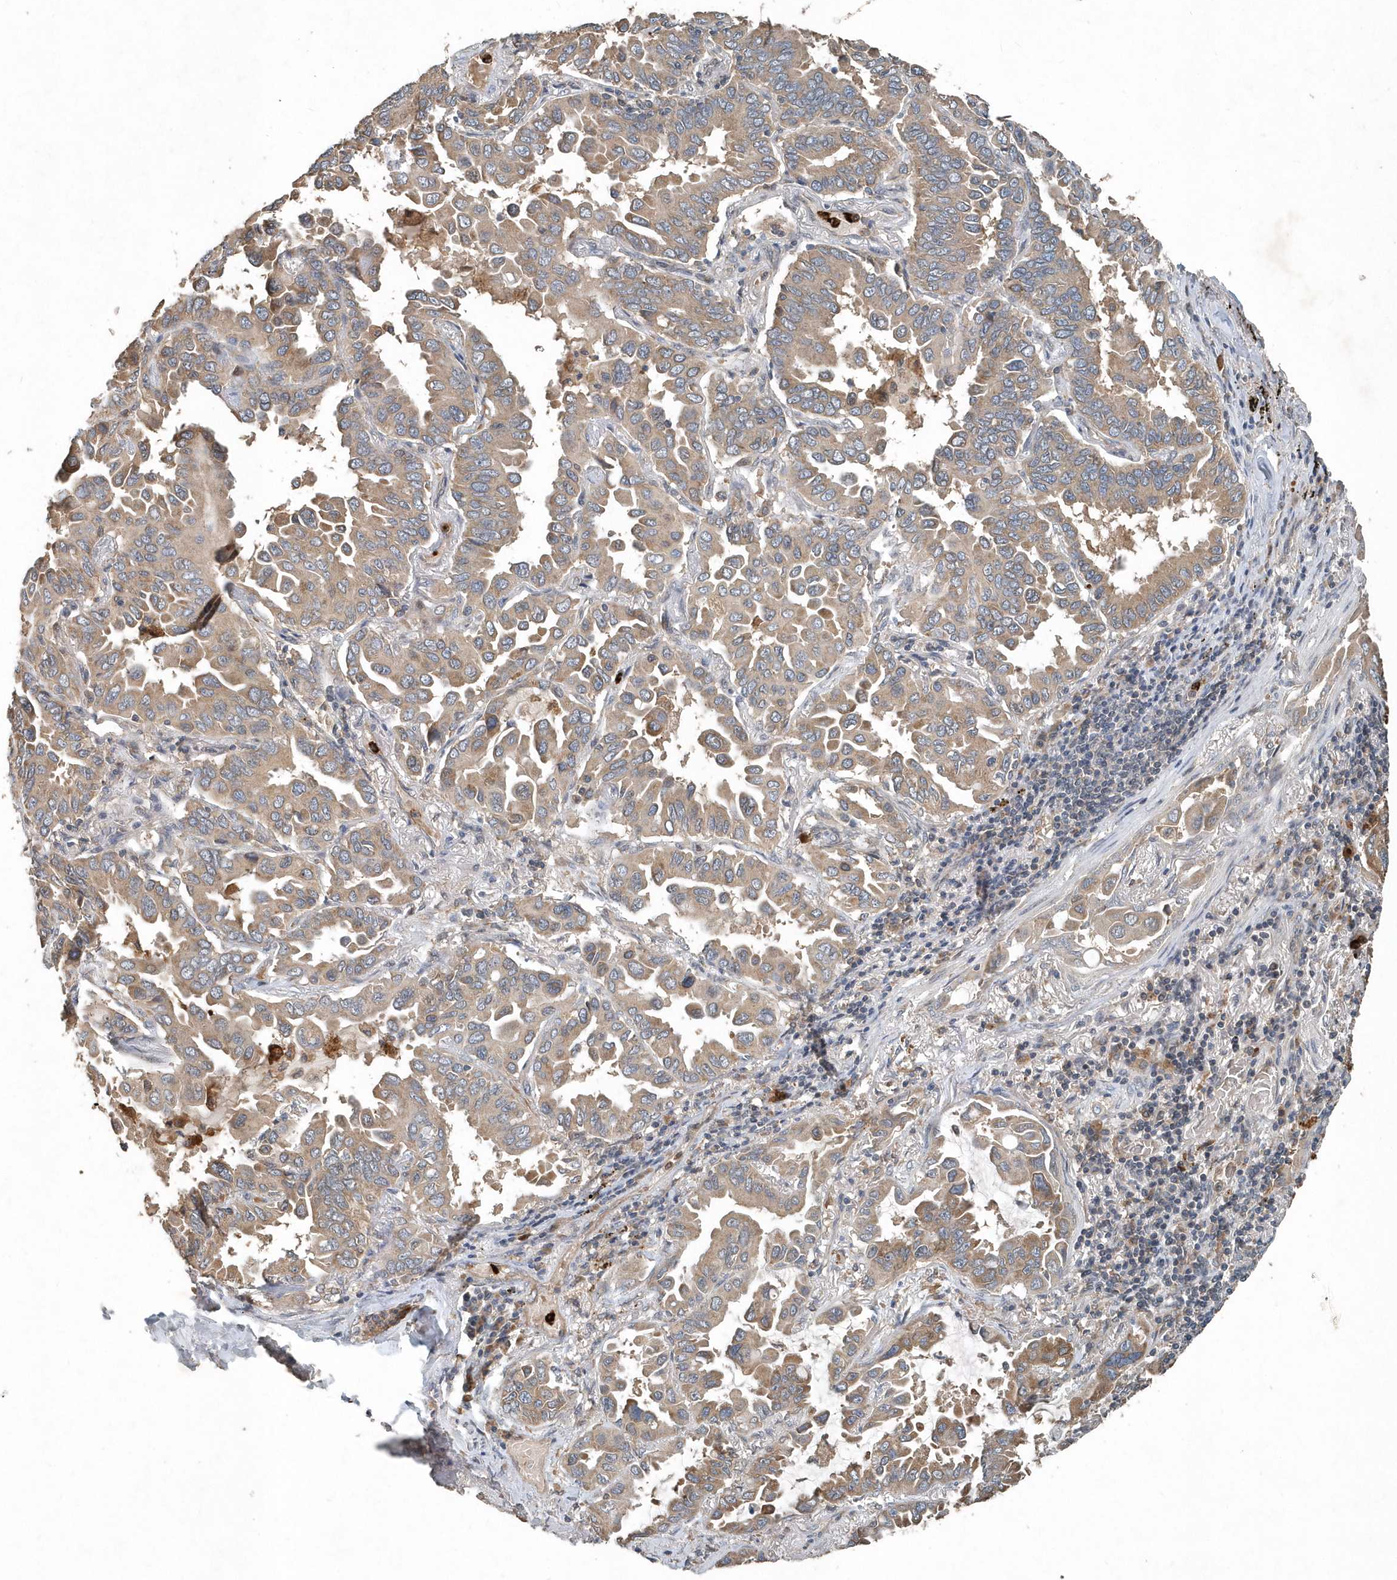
{"staining": {"intensity": "moderate", "quantity": ">75%", "location": "cytoplasmic/membranous"}, "tissue": "lung cancer", "cell_type": "Tumor cells", "image_type": "cancer", "snomed": [{"axis": "morphology", "description": "Adenocarcinoma, NOS"}, {"axis": "topography", "description": "Lung"}], "caption": "Lung cancer stained with a protein marker shows moderate staining in tumor cells.", "gene": "SCFD2", "patient": {"sex": "male", "age": 64}}